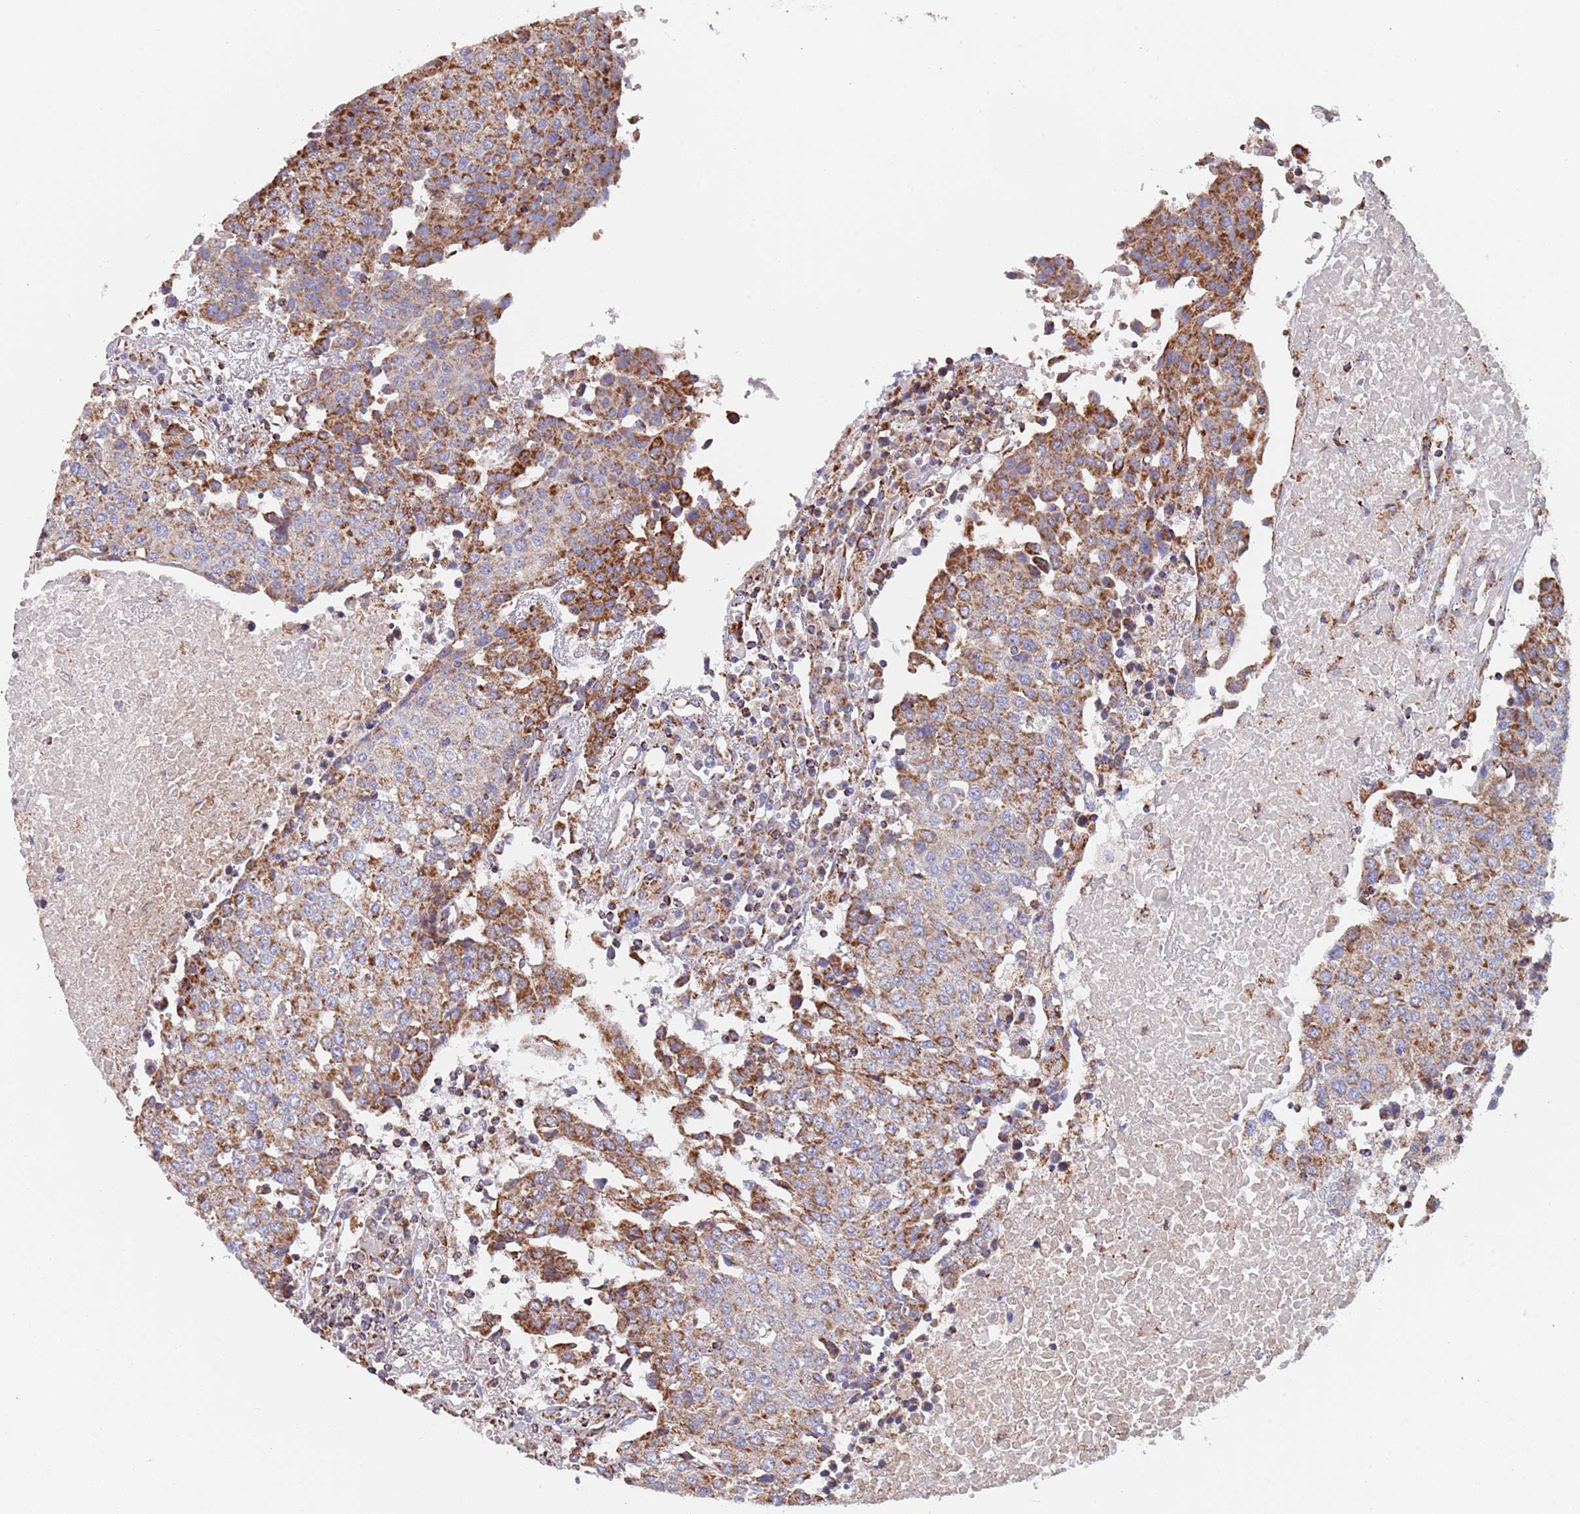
{"staining": {"intensity": "moderate", "quantity": ">75%", "location": "cytoplasmic/membranous"}, "tissue": "urothelial cancer", "cell_type": "Tumor cells", "image_type": "cancer", "snomed": [{"axis": "morphology", "description": "Urothelial carcinoma, High grade"}, {"axis": "topography", "description": "Urinary bladder"}], "caption": "High-grade urothelial carcinoma tissue demonstrates moderate cytoplasmic/membranous expression in approximately >75% of tumor cells", "gene": "PGP", "patient": {"sex": "female", "age": 85}}